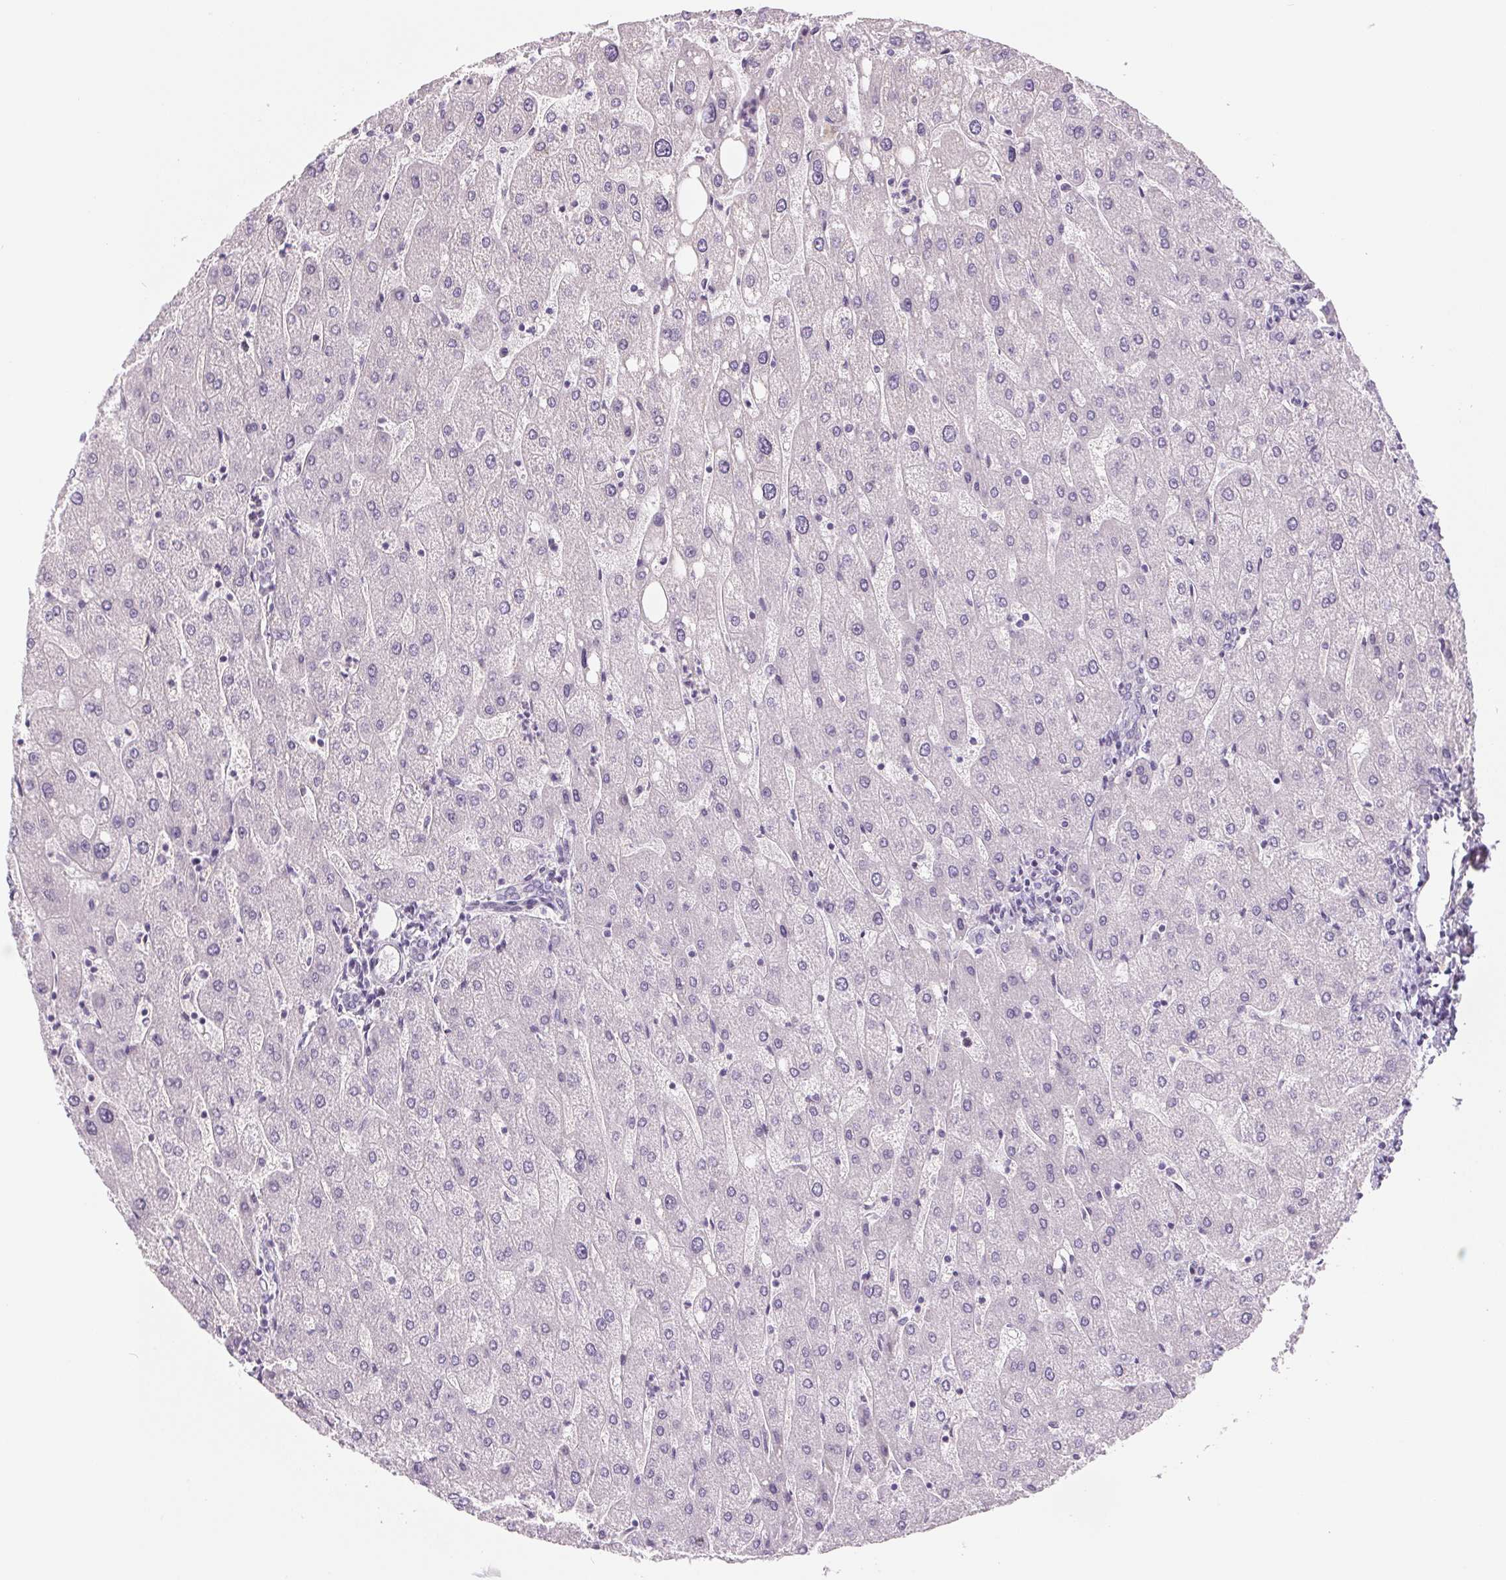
{"staining": {"intensity": "negative", "quantity": "none", "location": "none"}, "tissue": "liver", "cell_type": "Cholangiocytes", "image_type": "normal", "snomed": [{"axis": "morphology", "description": "Normal tissue, NOS"}, {"axis": "topography", "description": "Liver"}], "caption": "Cholangiocytes show no significant protein staining in benign liver. The staining is performed using DAB (3,3'-diaminobenzidine) brown chromogen with nuclei counter-stained in using hematoxylin.", "gene": "CCDC168", "patient": {"sex": "male", "age": 67}}